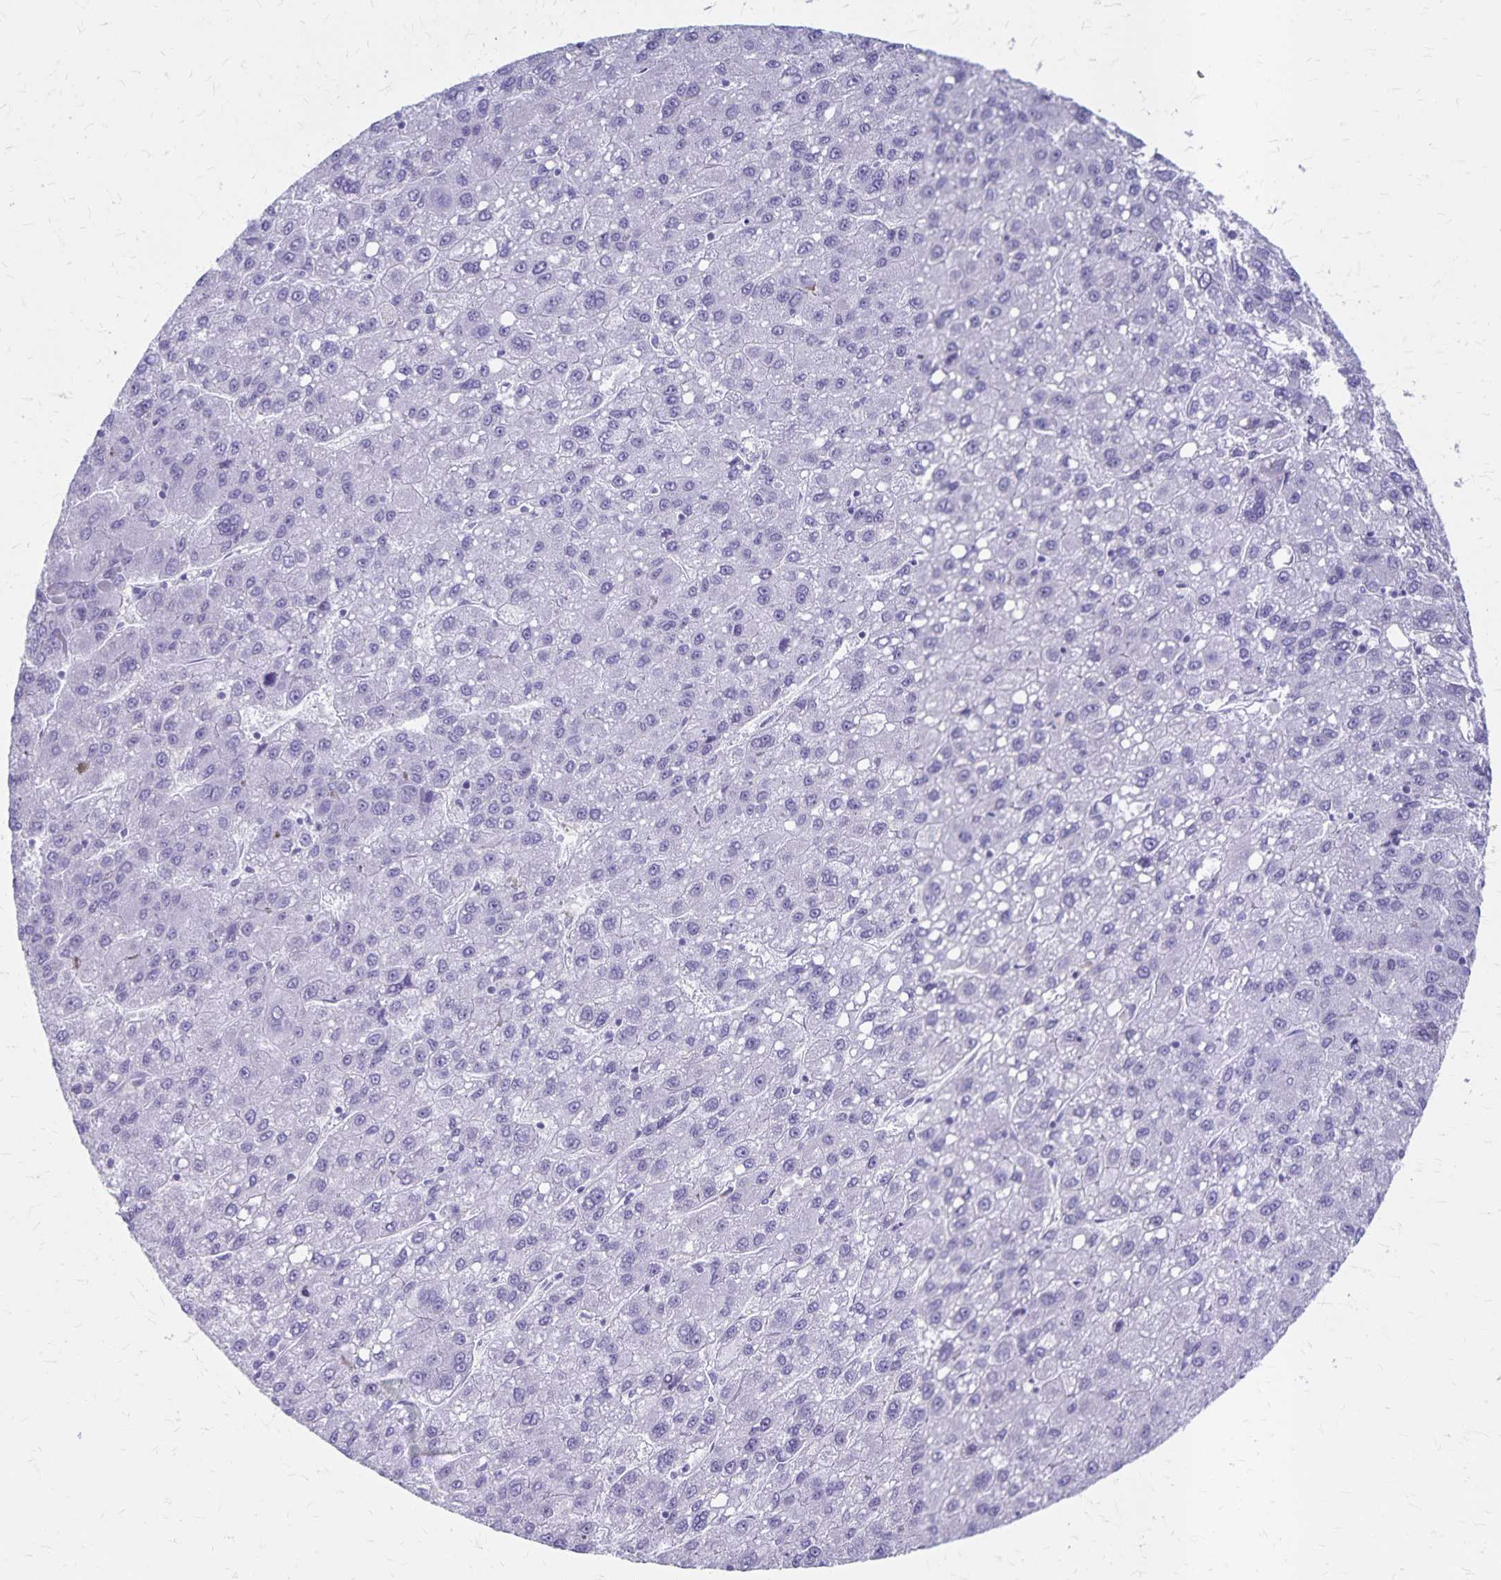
{"staining": {"intensity": "negative", "quantity": "none", "location": "none"}, "tissue": "liver cancer", "cell_type": "Tumor cells", "image_type": "cancer", "snomed": [{"axis": "morphology", "description": "Carcinoma, Hepatocellular, NOS"}, {"axis": "topography", "description": "Liver"}], "caption": "High magnification brightfield microscopy of liver hepatocellular carcinoma stained with DAB (3,3'-diaminobenzidine) (brown) and counterstained with hematoxylin (blue): tumor cells show no significant staining. (Immunohistochemistry, brightfield microscopy, high magnification).", "gene": "GPBAR1", "patient": {"sex": "female", "age": 82}}